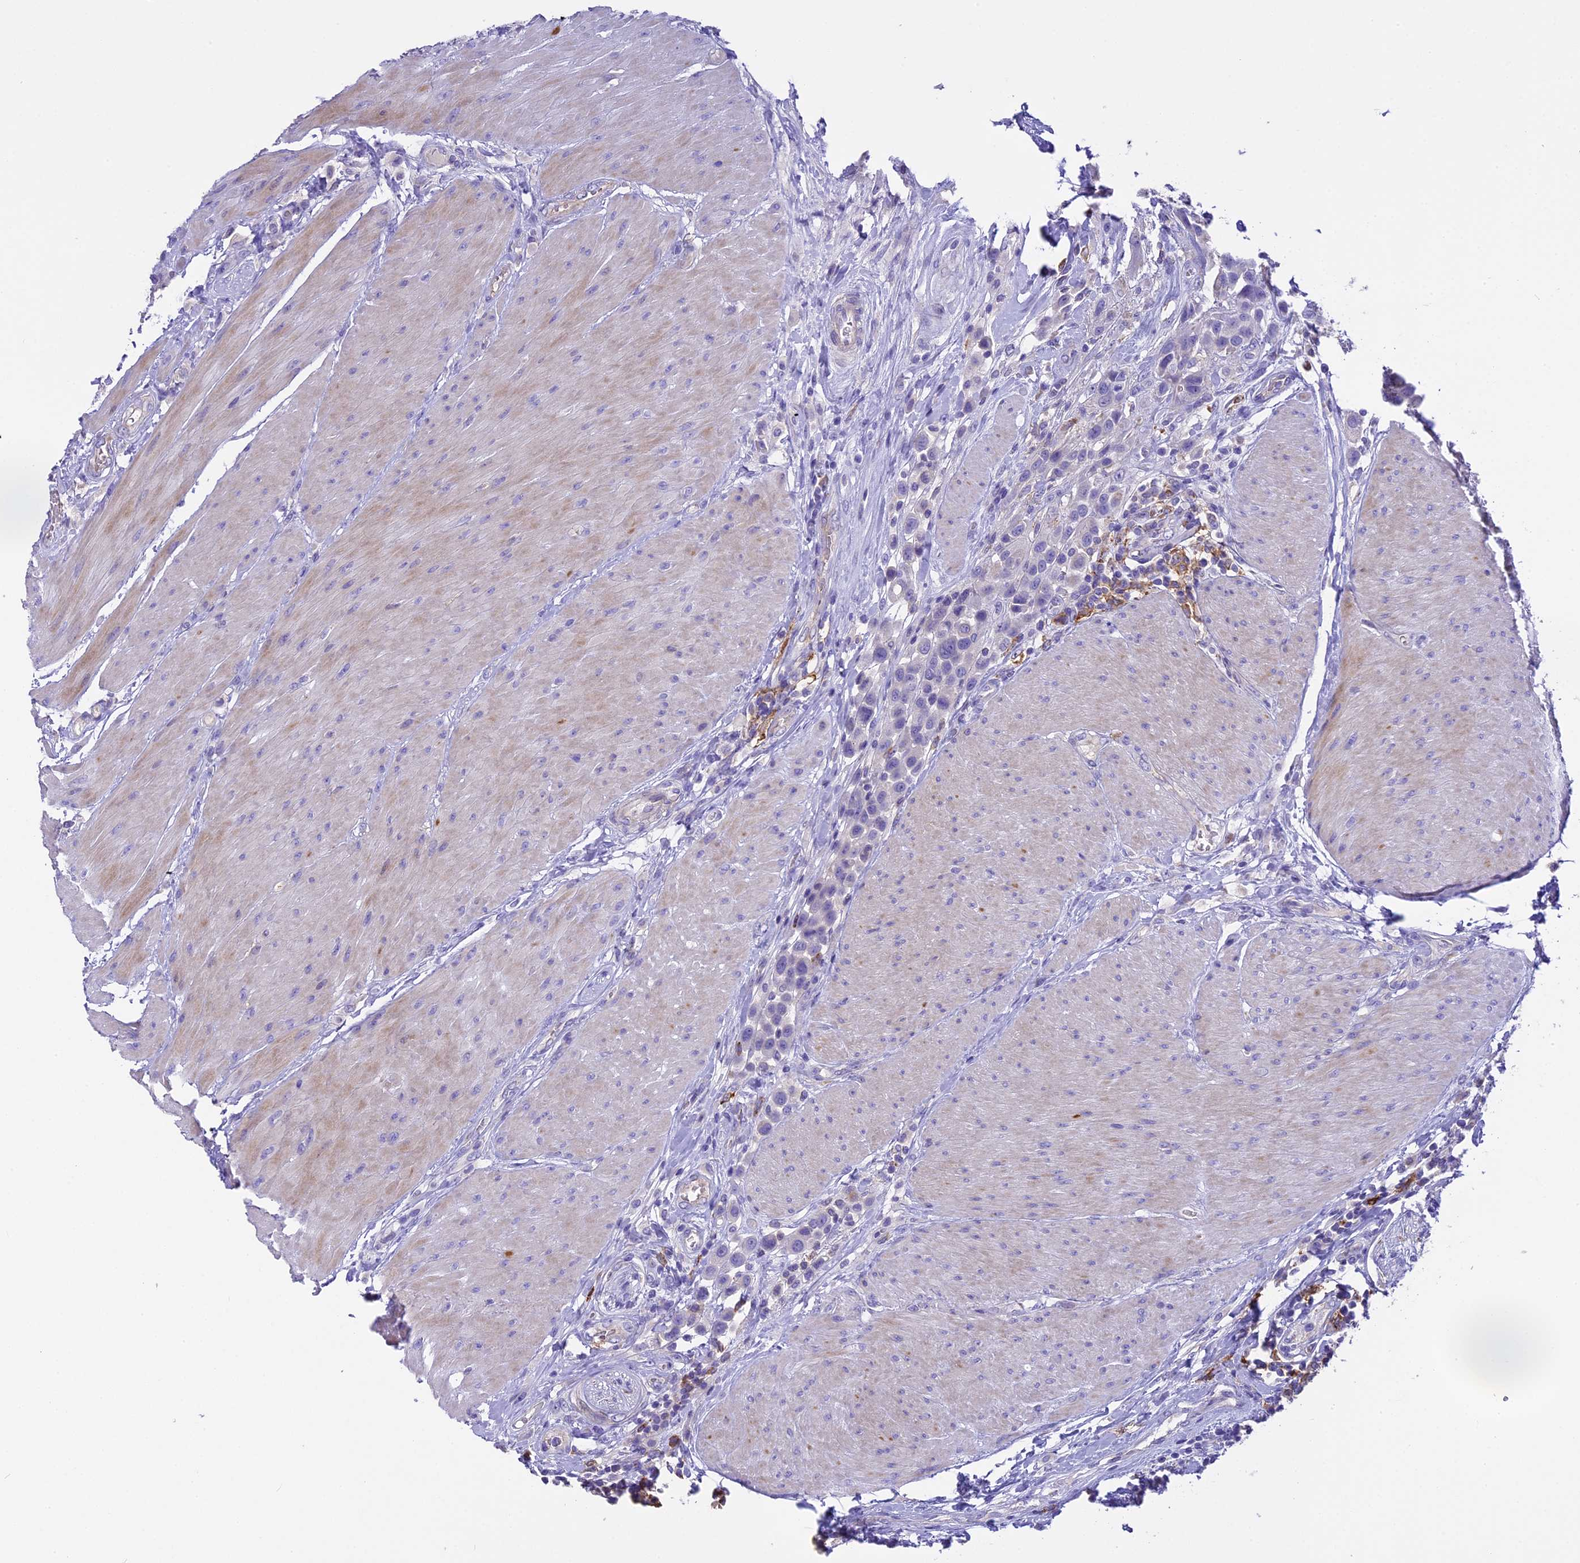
{"staining": {"intensity": "negative", "quantity": "none", "location": "none"}, "tissue": "urothelial cancer", "cell_type": "Tumor cells", "image_type": "cancer", "snomed": [{"axis": "morphology", "description": "Urothelial carcinoma, High grade"}, {"axis": "topography", "description": "Urinary bladder"}], "caption": "A high-resolution histopathology image shows IHC staining of urothelial cancer, which shows no significant staining in tumor cells.", "gene": "NOD2", "patient": {"sex": "male", "age": 50}}